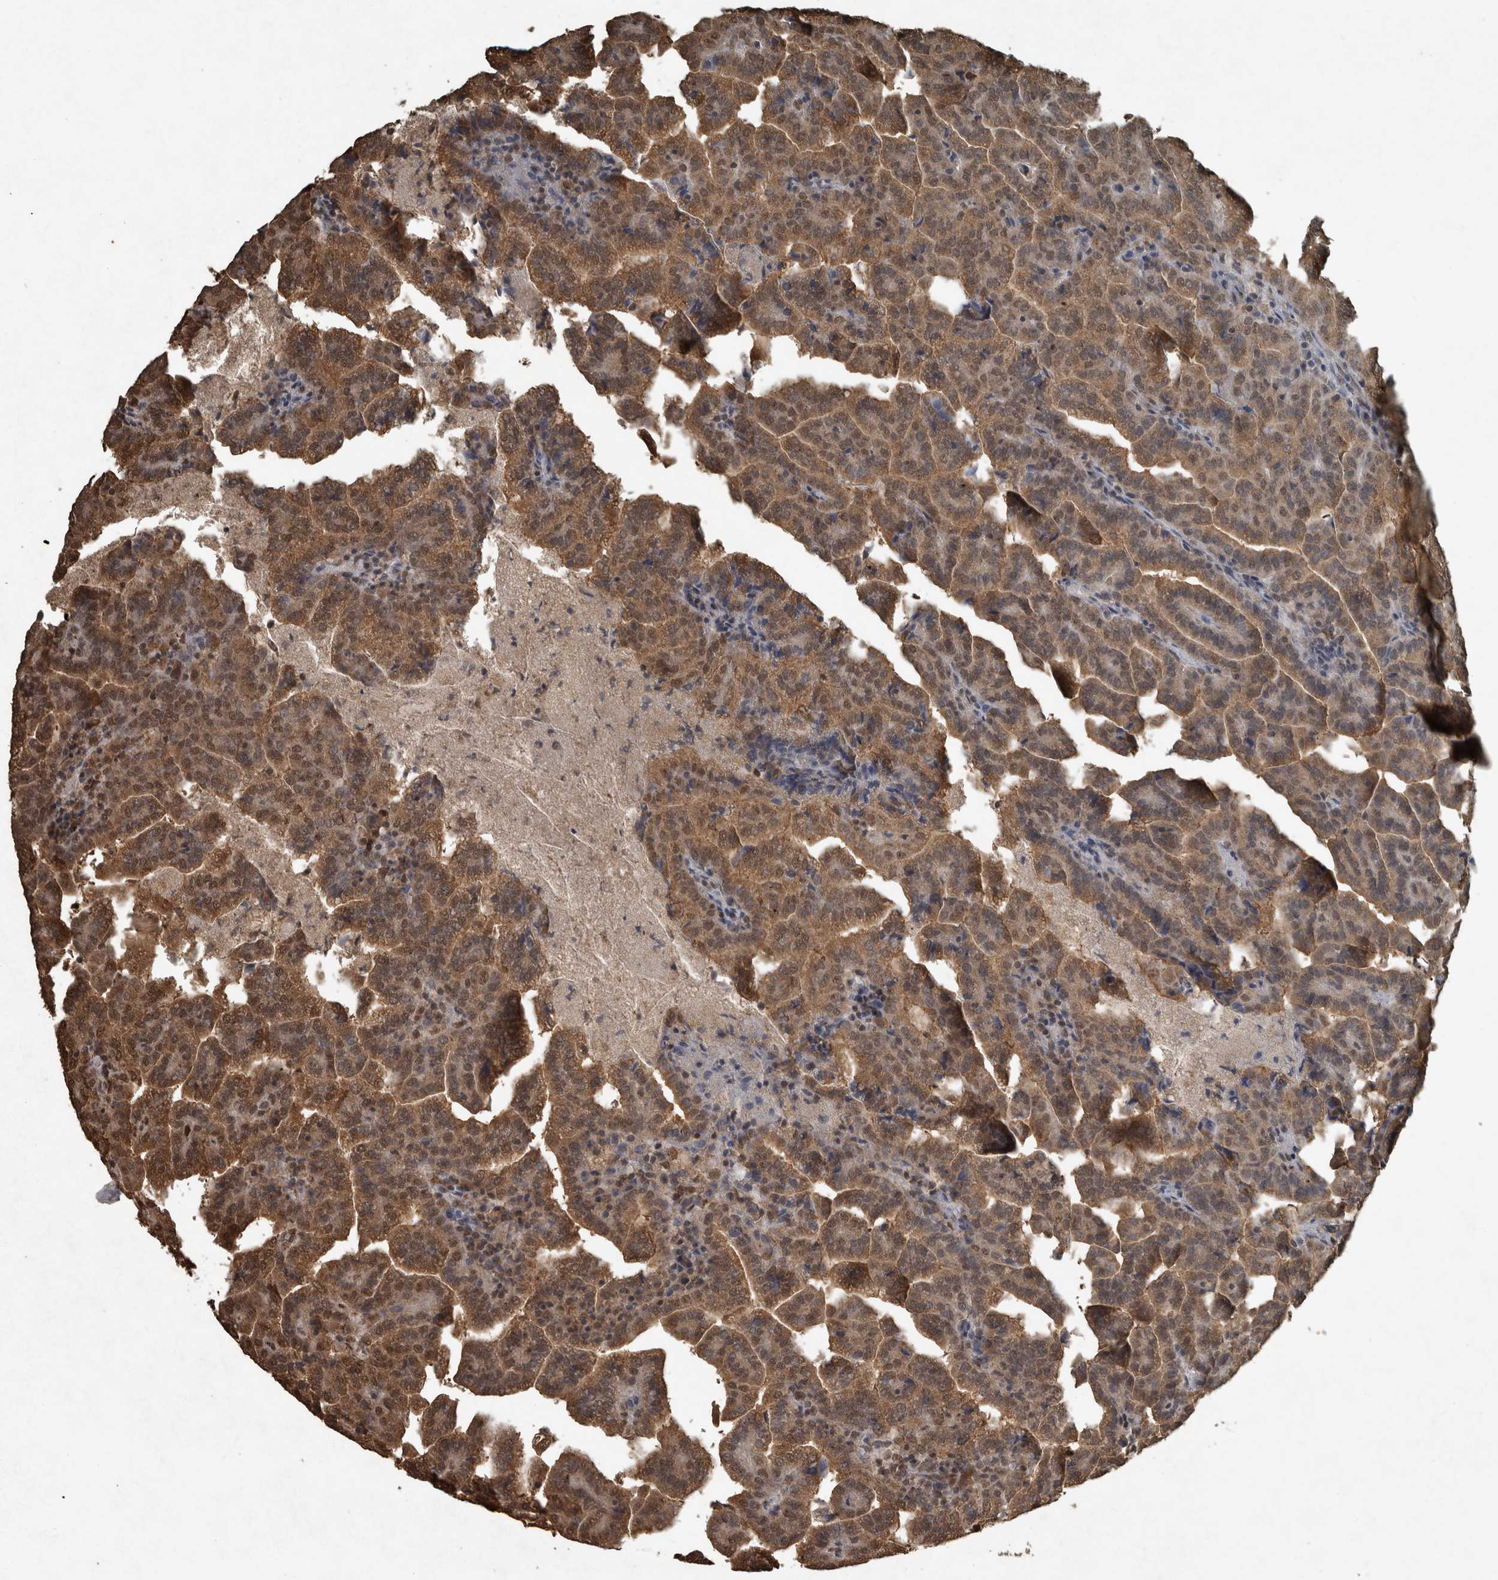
{"staining": {"intensity": "moderate", "quantity": ">75%", "location": "cytoplasmic/membranous,nuclear"}, "tissue": "renal cancer", "cell_type": "Tumor cells", "image_type": "cancer", "snomed": [{"axis": "morphology", "description": "Adenocarcinoma, NOS"}, {"axis": "topography", "description": "Kidney"}], "caption": "Human adenocarcinoma (renal) stained with a protein marker demonstrates moderate staining in tumor cells.", "gene": "ARHGEF12", "patient": {"sex": "male", "age": 61}}